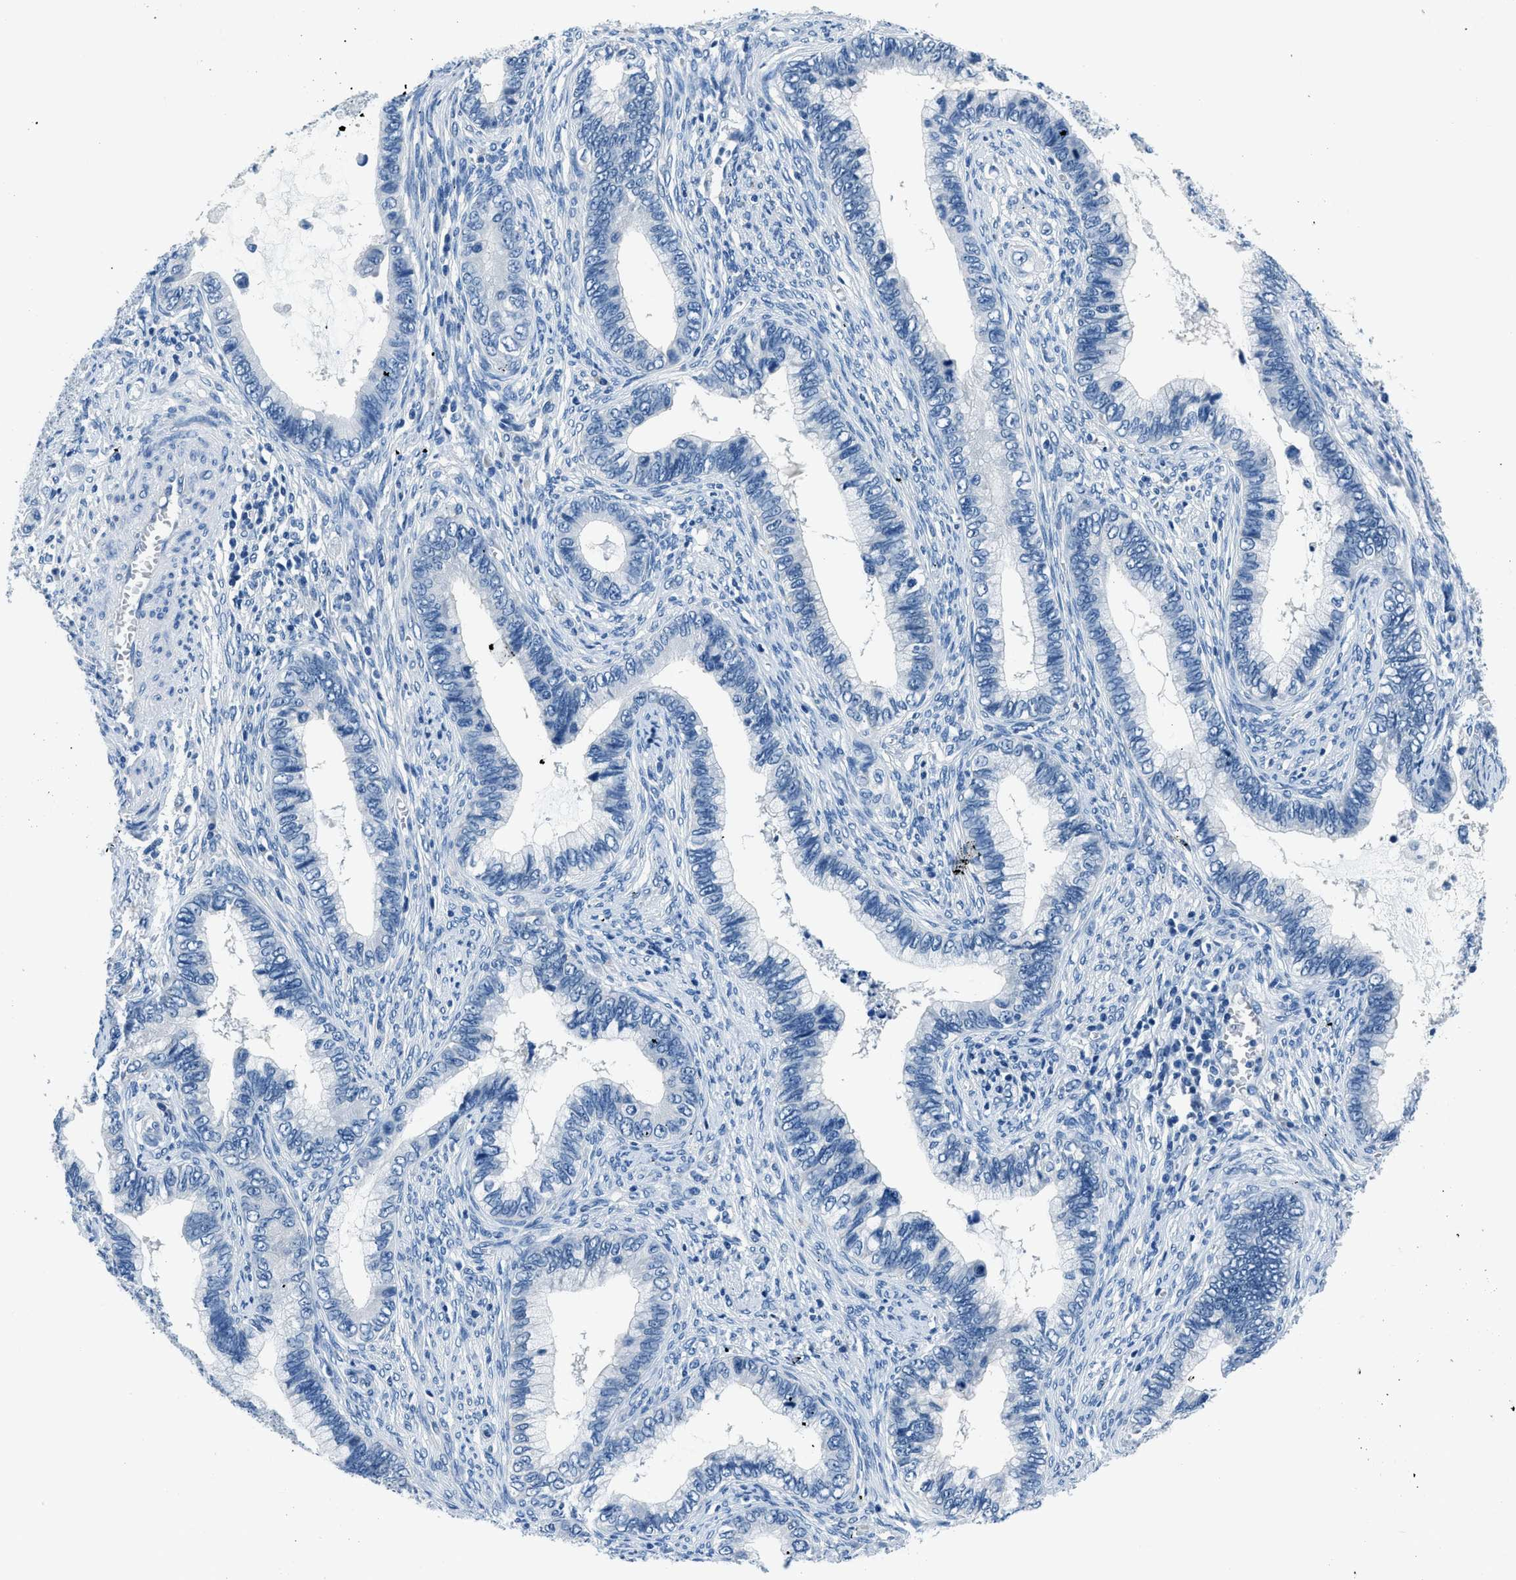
{"staining": {"intensity": "negative", "quantity": "none", "location": "none"}, "tissue": "cervical cancer", "cell_type": "Tumor cells", "image_type": "cancer", "snomed": [{"axis": "morphology", "description": "Adenocarcinoma, NOS"}, {"axis": "topography", "description": "Cervix"}], "caption": "A high-resolution image shows IHC staining of cervical cancer (adenocarcinoma), which reveals no significant expression in tumor cells.", "gene": "GJA3", "patient": {"sex": "female", "age": 44}}